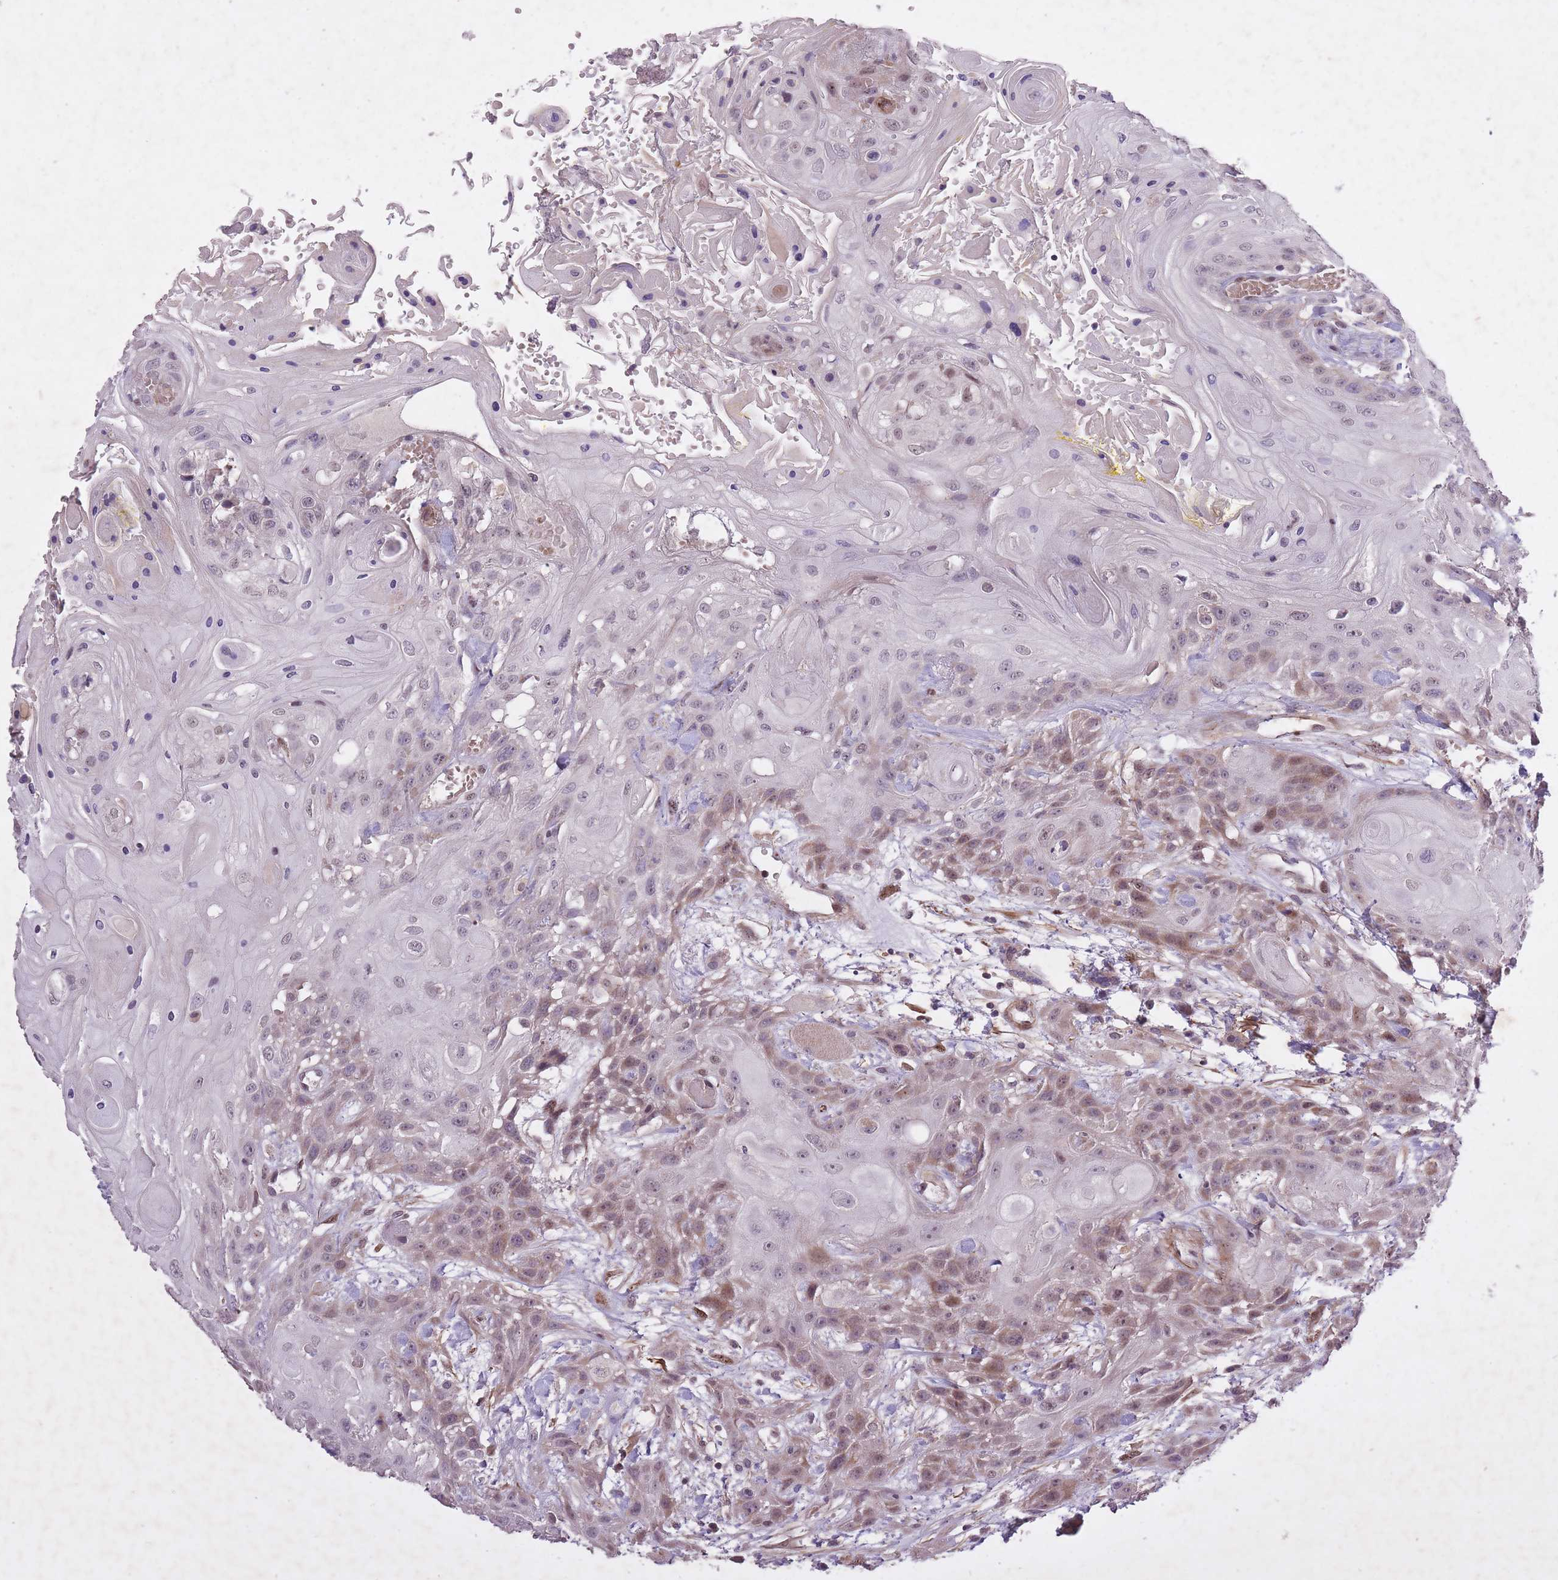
{"staining": {"intensity": "moderate", "quantity": "<25%", "location": "nuclear"}, "tissue": "head and neck cancer", "cell_type": "Tumor cells", "image_type": "cancer", "snomed": [{"axis": "morphology", "description": "Squamous cell carcinoma, NOS"}, {"axis": "topography", "description": "Head-Neck"}], "caption": "Approximately <25% of tumor cells in human head and neck cancer (squamous cell carcinoma) reveal moderate nuclear protein expression as visualized by brown immunohistochemical staining.", "gene": "CBX6", "patient": {"sex": "female", "age": 43}}